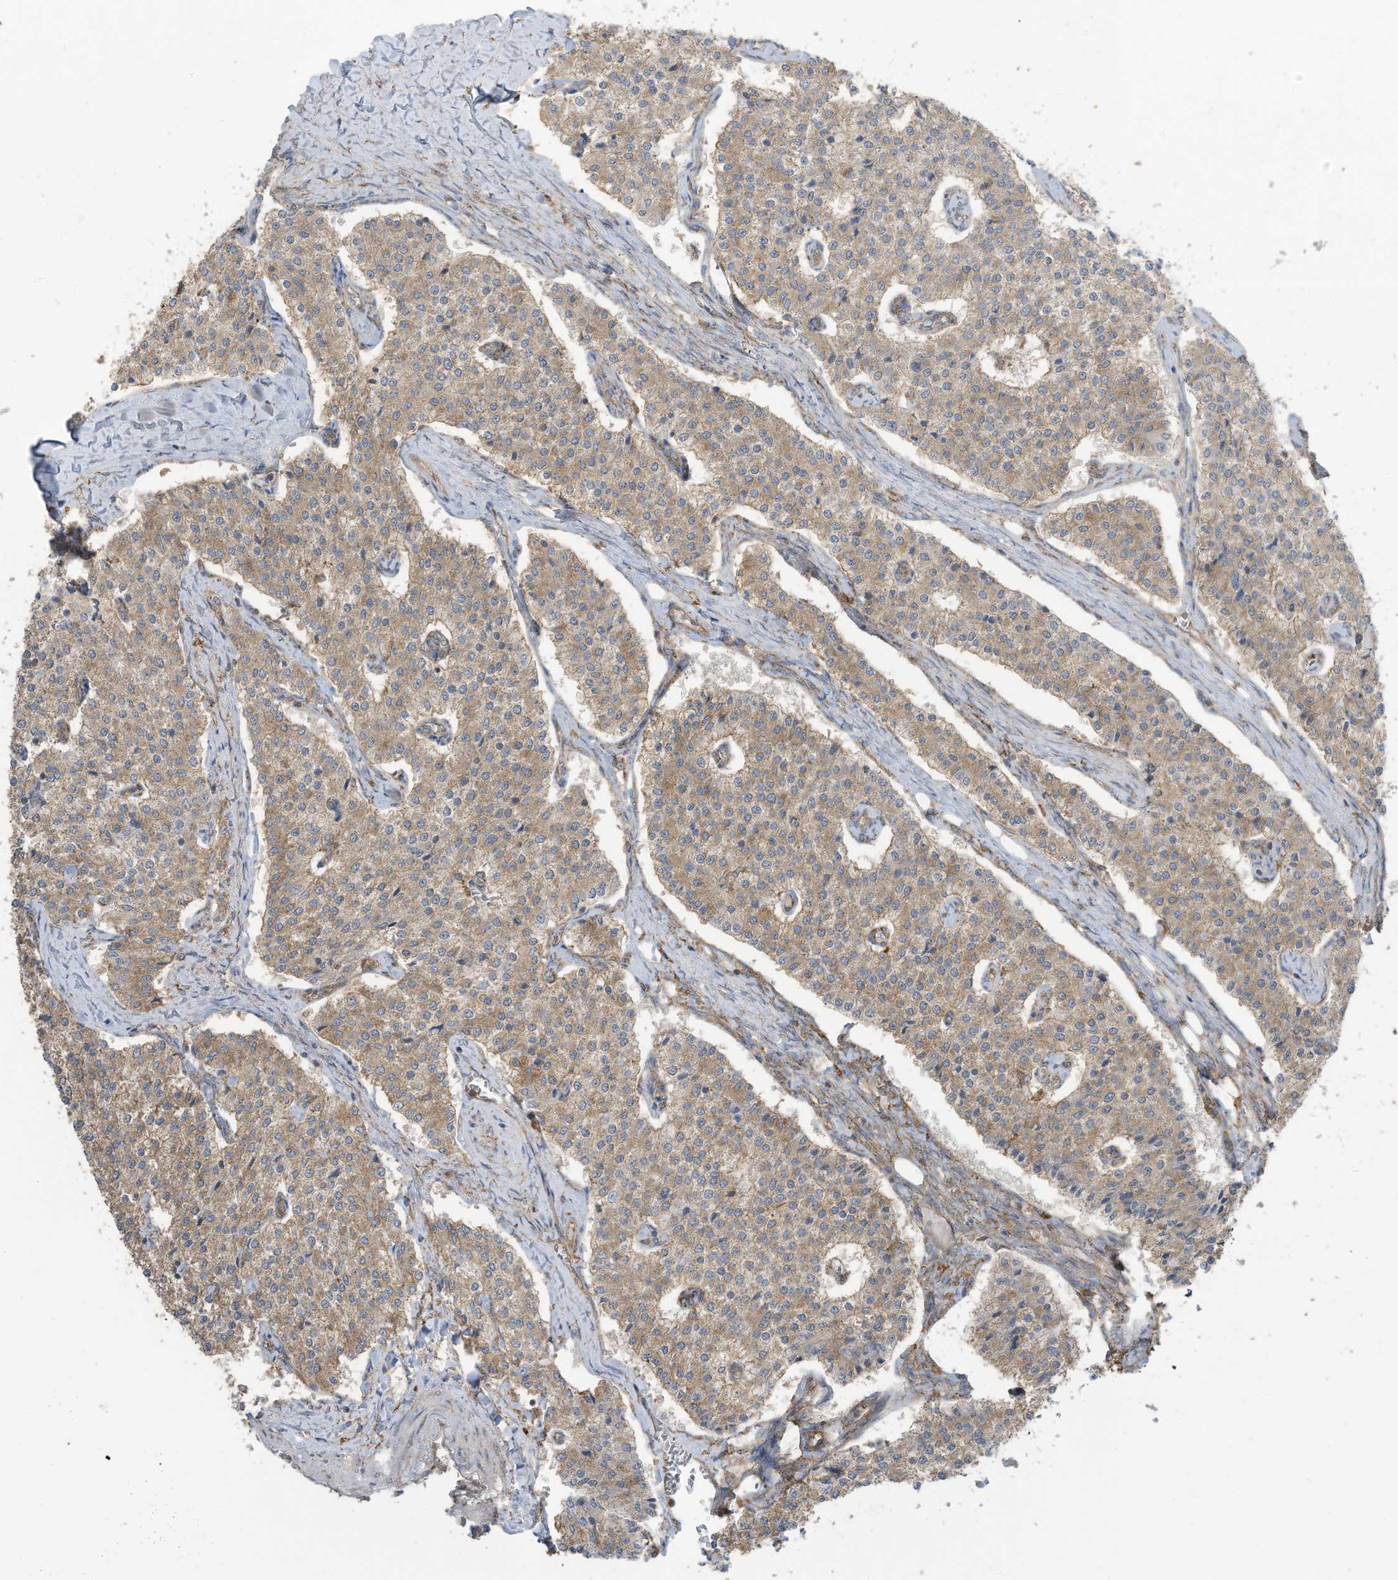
{"staining": {"intensity": "moderate", "quantity": ">75%", "location": "cytoplasmic/membranous"}, "tissue": "carcinoid", "cell_type": "Tumor cells", "image_type": "cancer", "snomed": [{"axis": "morphology", "description": "Carcinoid, malignant, NOS"}, {"axis": "topography", "description": "Colon"}], "caption": "IHC staining of carcinoid, which displays medium levels of moderate cytoplasmic/membranous expression in approximately >75% of tumor cells indicating moderate cytoplasmic/membranous protein positivity. The staining was performed using DAB (brown) for protein detection and nuclei were counterstained in hematoxylin (blue).", "gene": "CGAS", "patient": {"sex": "female", "age": 52}}